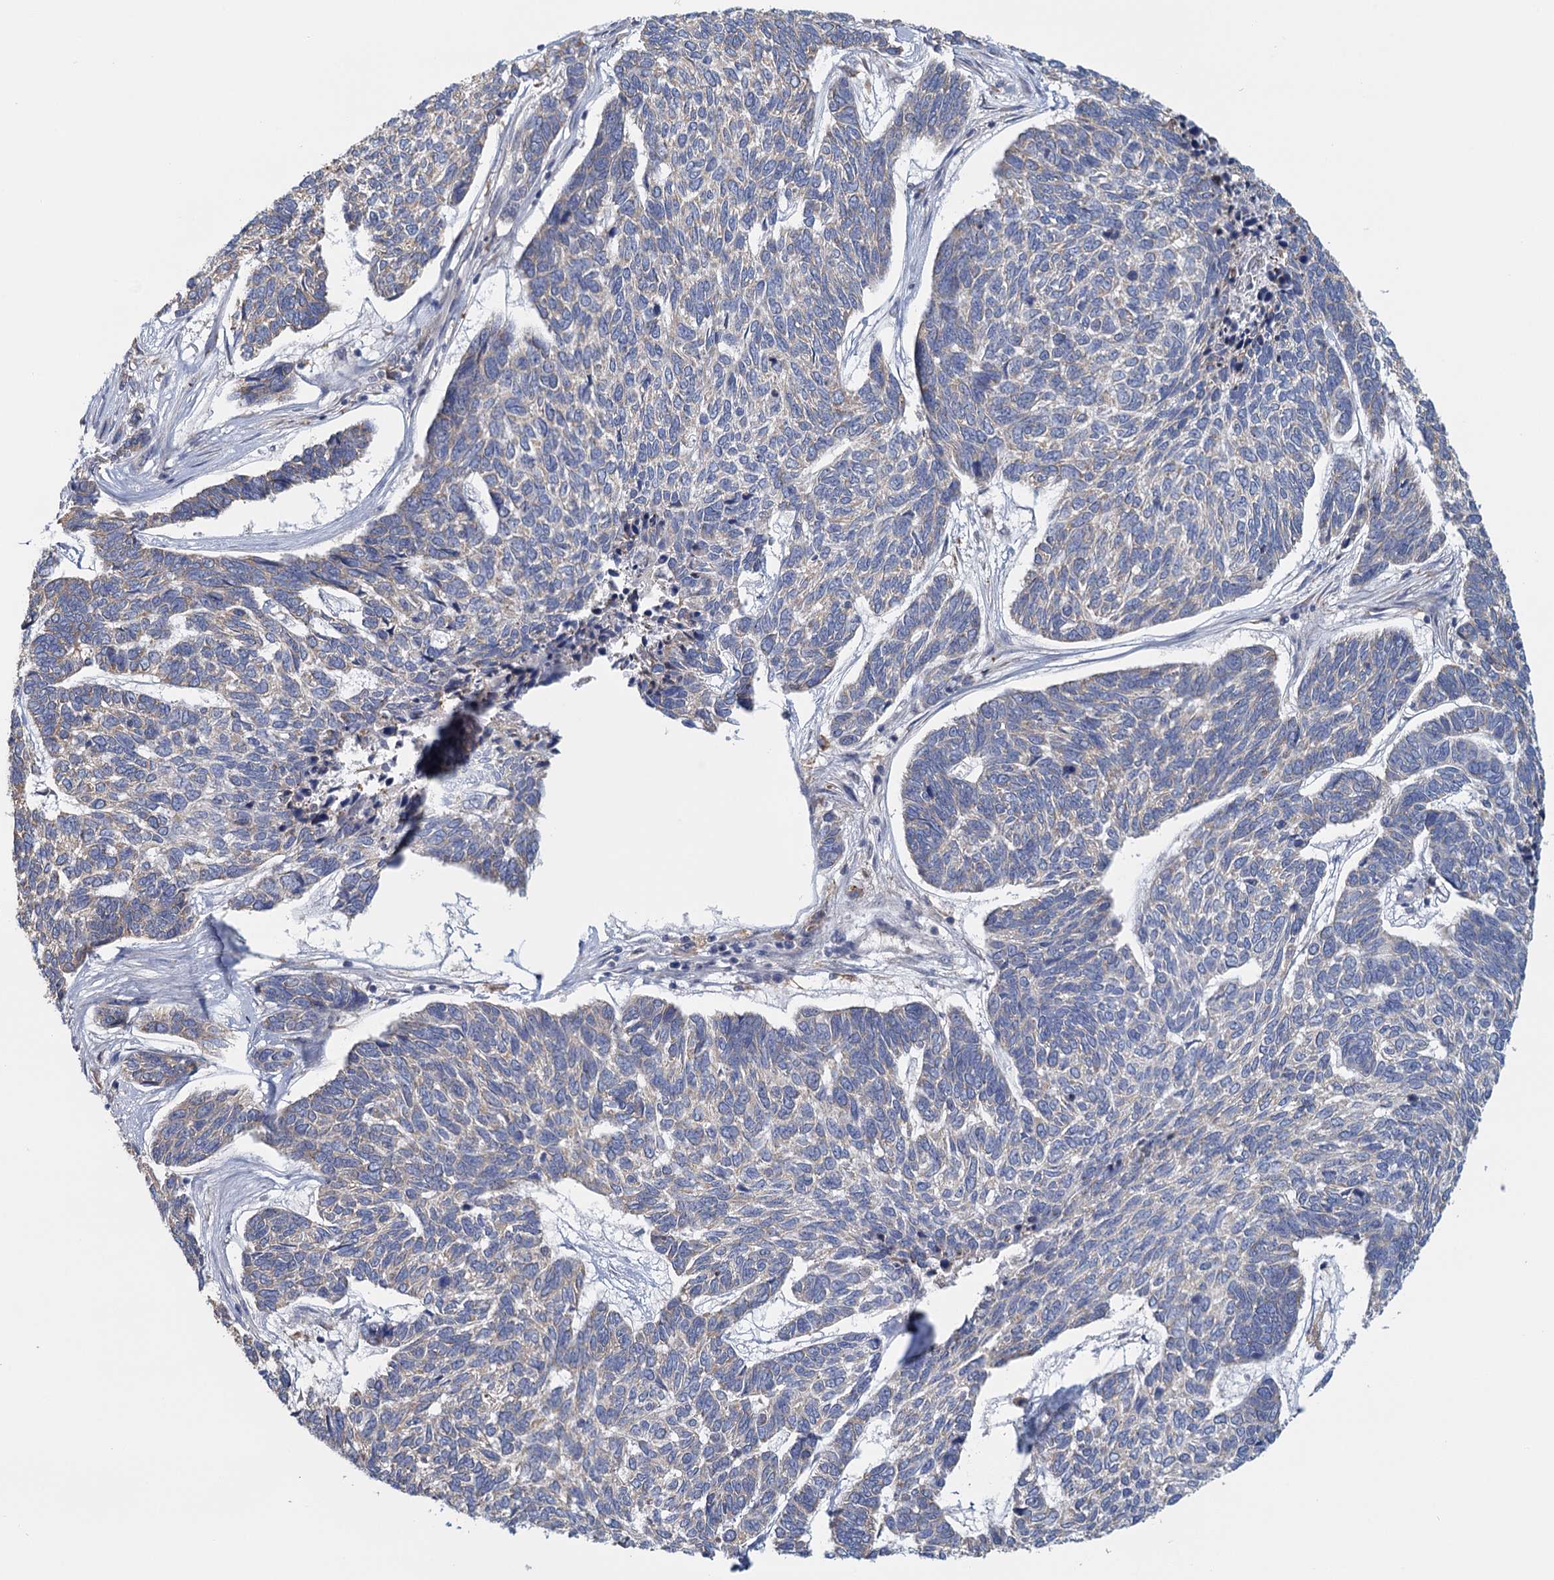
{"staining": {"intensity": "weak", "quantity": "<25%", "location": "cytoplasmic/membranous"}, "tissue": "skin cancer", "cell_type": "Tumor cells", "image_type": "cancer", "snomed": [{"axis": "morphology", "description": "Basal cell carcinoma"}, {"axis": "topography", "description": "Skin"}], "caption": "This image is of skin basal cell carcinoma stained with IHC to label a protein in brown with the nuclei are counter-stained blue. There is no expression in tumor cells. Nuclei are stained in blue.", "gene": "ANKRD16", "patient": {"sex": "female", "age": 65}}